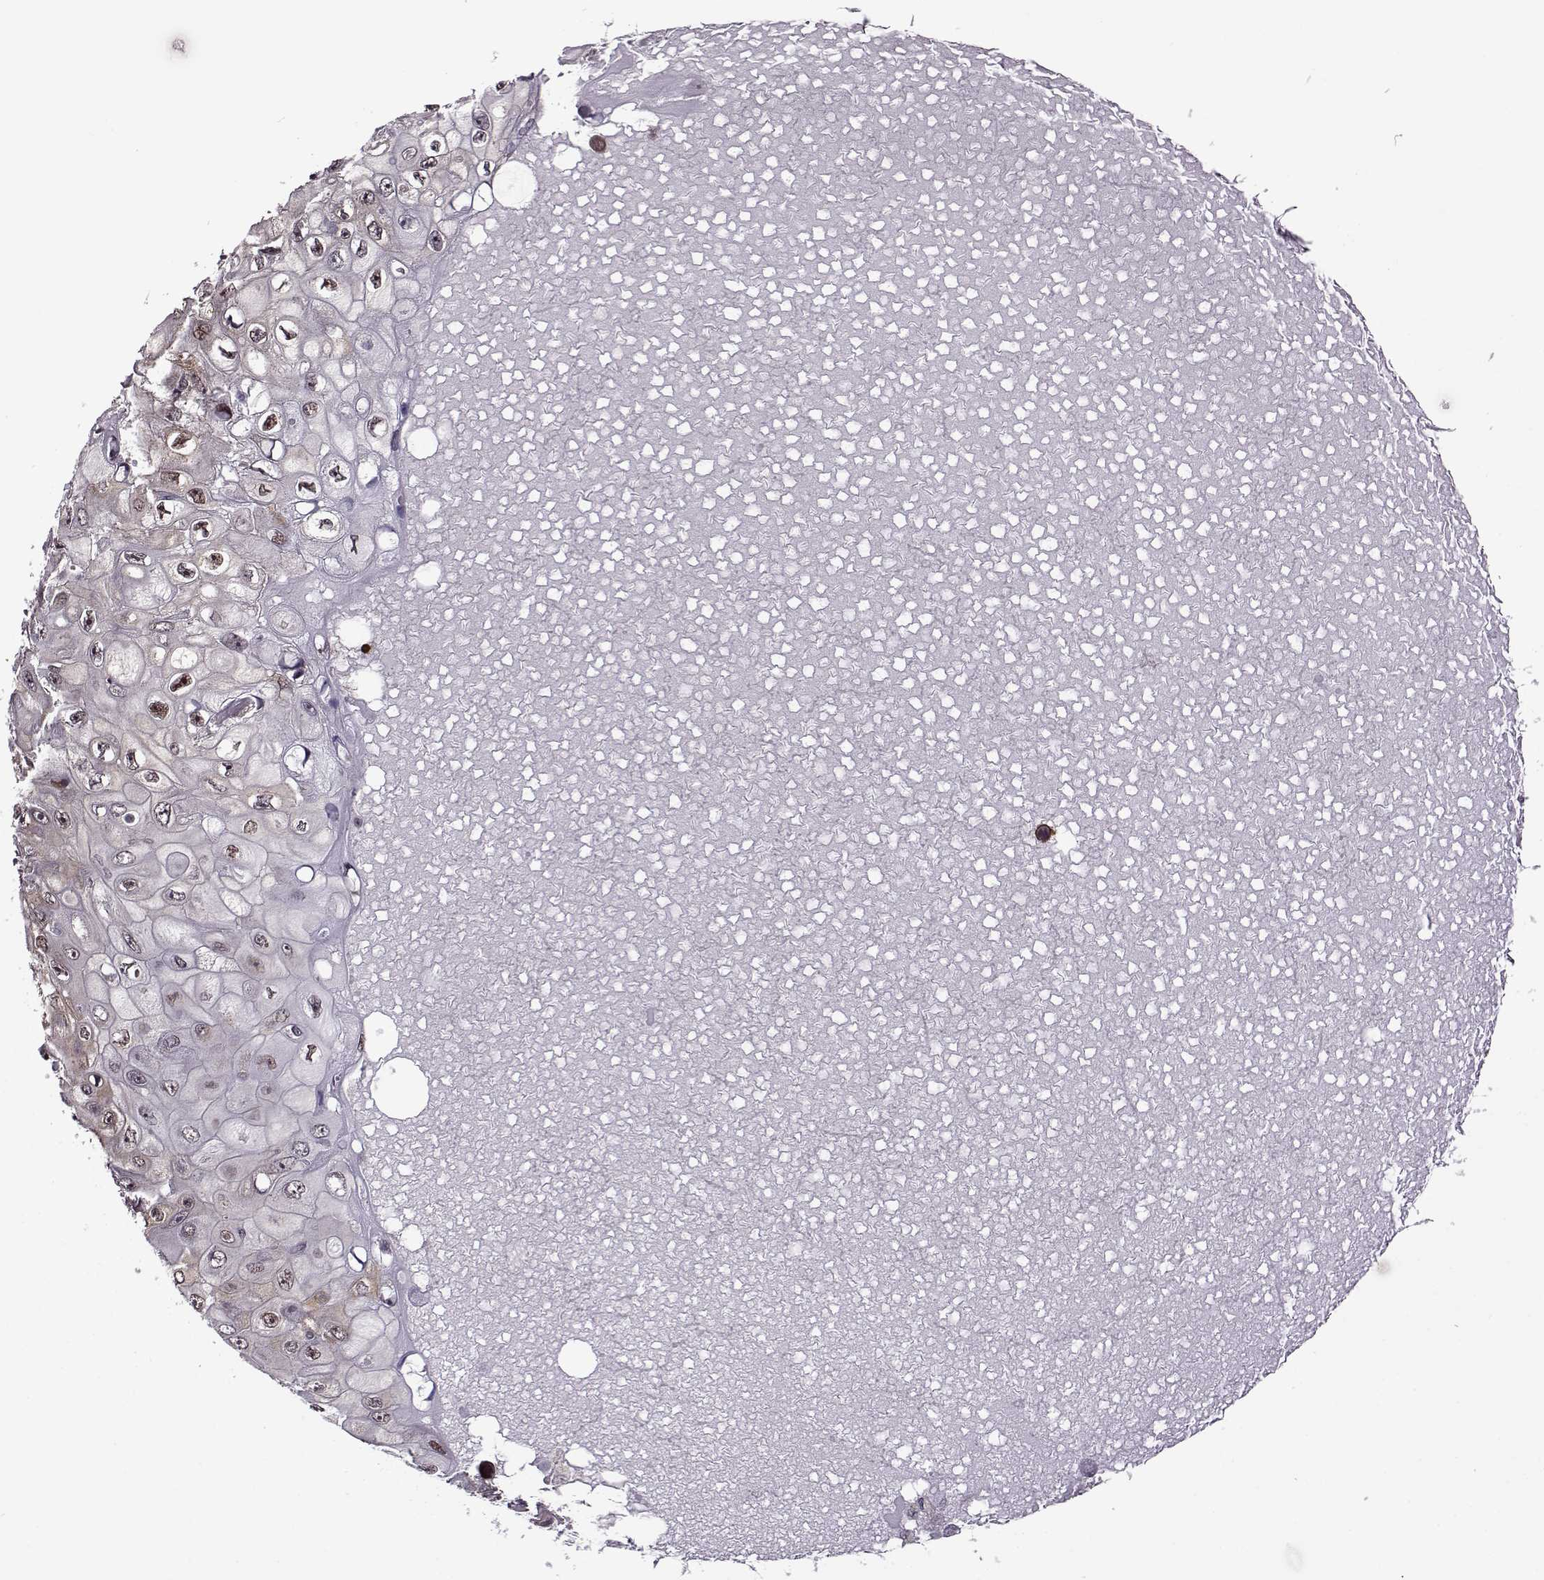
{"staining": {"intensity": "moderate", "quantity": ">75%", "location": "cytoplasmic/membranous"}, "tissue": "skin cancer", "cell_type": "Tumor cells", "image_type": "cancer", "snomed": [{"axis": "morphology", "description": "Squamous cell carcinoma, NOS"}, {"axis": "topography", "description": "Skin"}], "caption": "IHC micrograph of neoplastic tissue: skin squamous cell carcinoma stained using immunohistochemistry shows medium levels of moderate protein expression localized specifically in the cytoplasmic/membranous of tumor cells, appearing as a cytoplasmic/membranous brown color.", "gene": "URI1", "patient": {"sex": "male", "age": 82}}